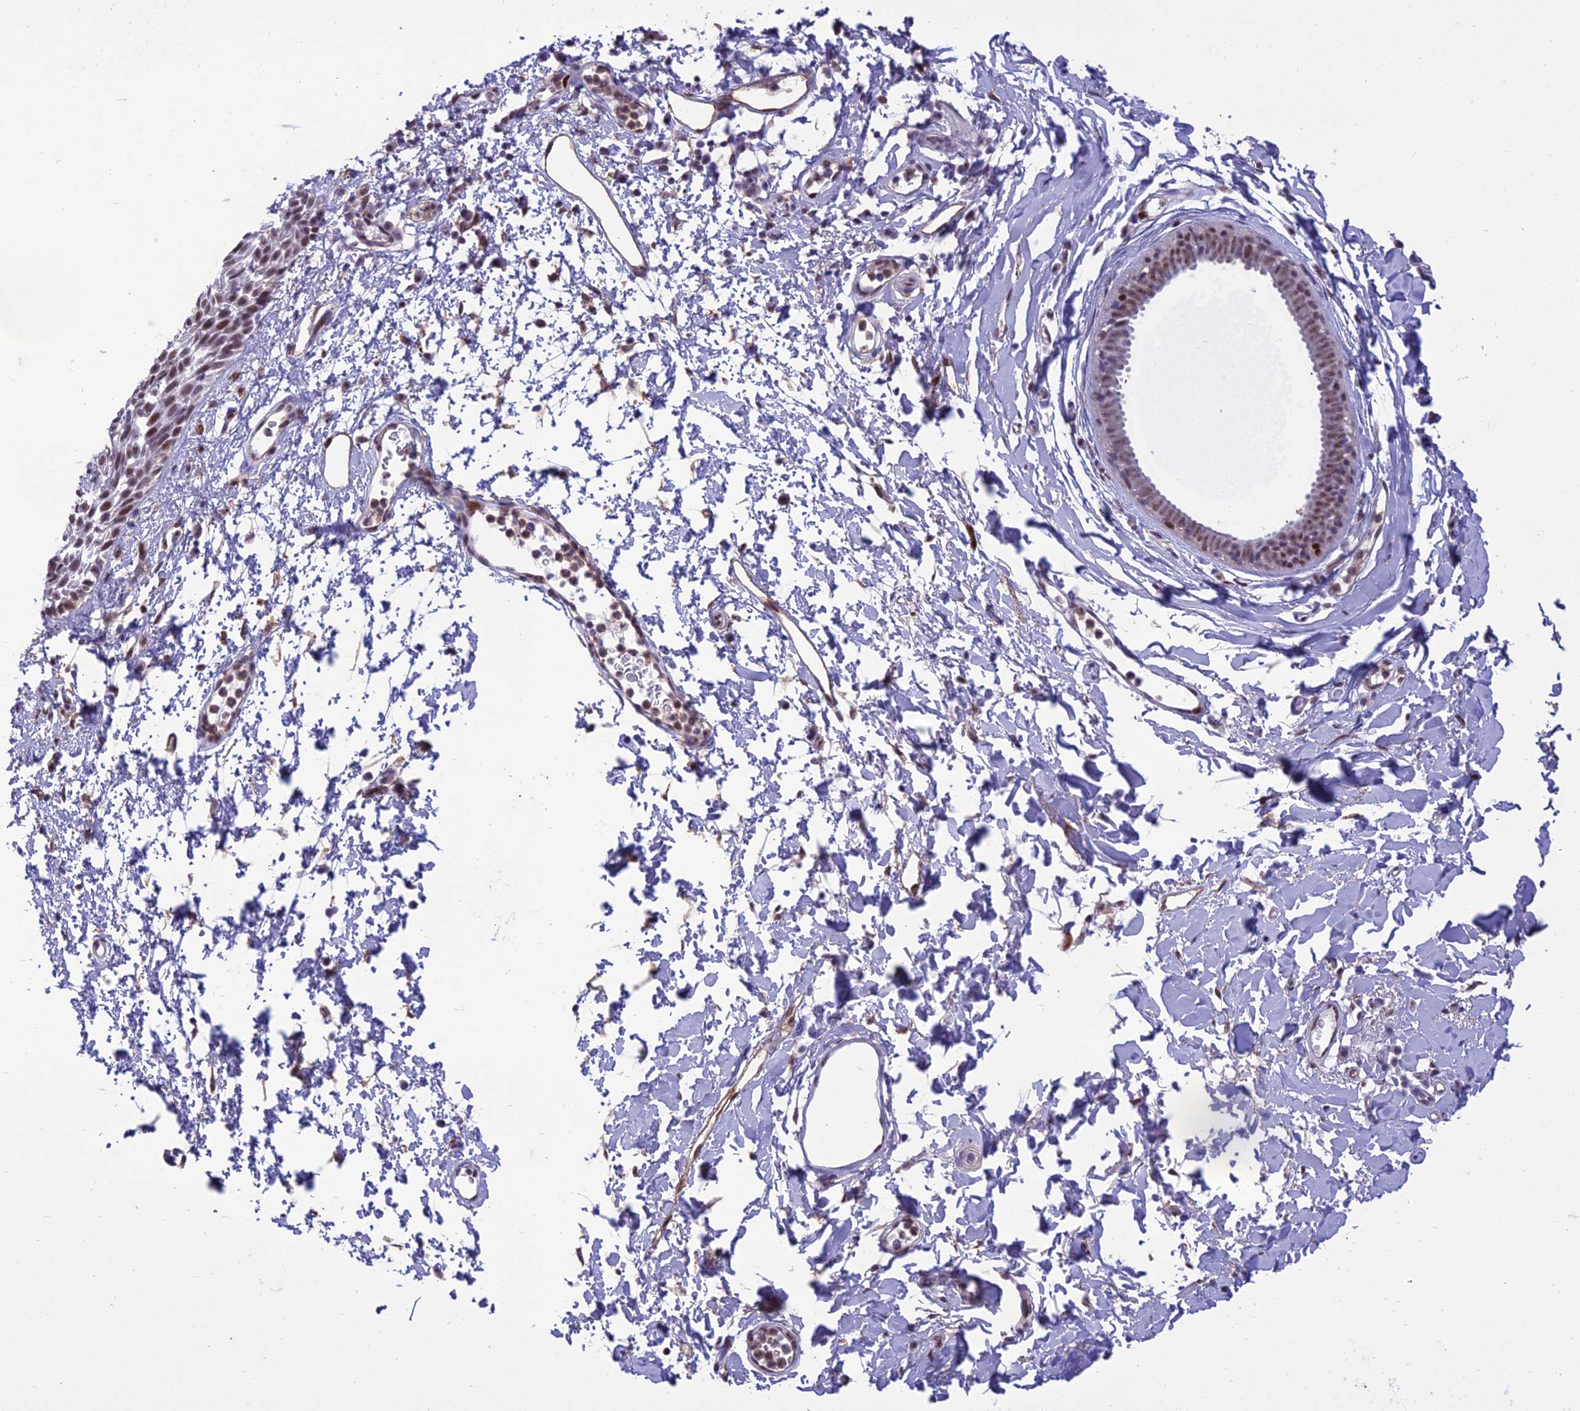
{"staining": {"intensity": "moderate", "quantity": ">75%", "location": "nuclear"}, "tissue": "skin", "cell_type": "Epidermal cells", "image_type": "normal", "snomed": [{"axis": "morphology", "description": "Normal tissue, NOS"}, {"axis": "topography", "description": "Vulva"}], "caption": "A medium amount of moderate nuclear expression is present in about >75% of epidermal cells in unremarkable skin.", "gene": "RANBP3", "patient": {"sex": "female", "age": 68}}